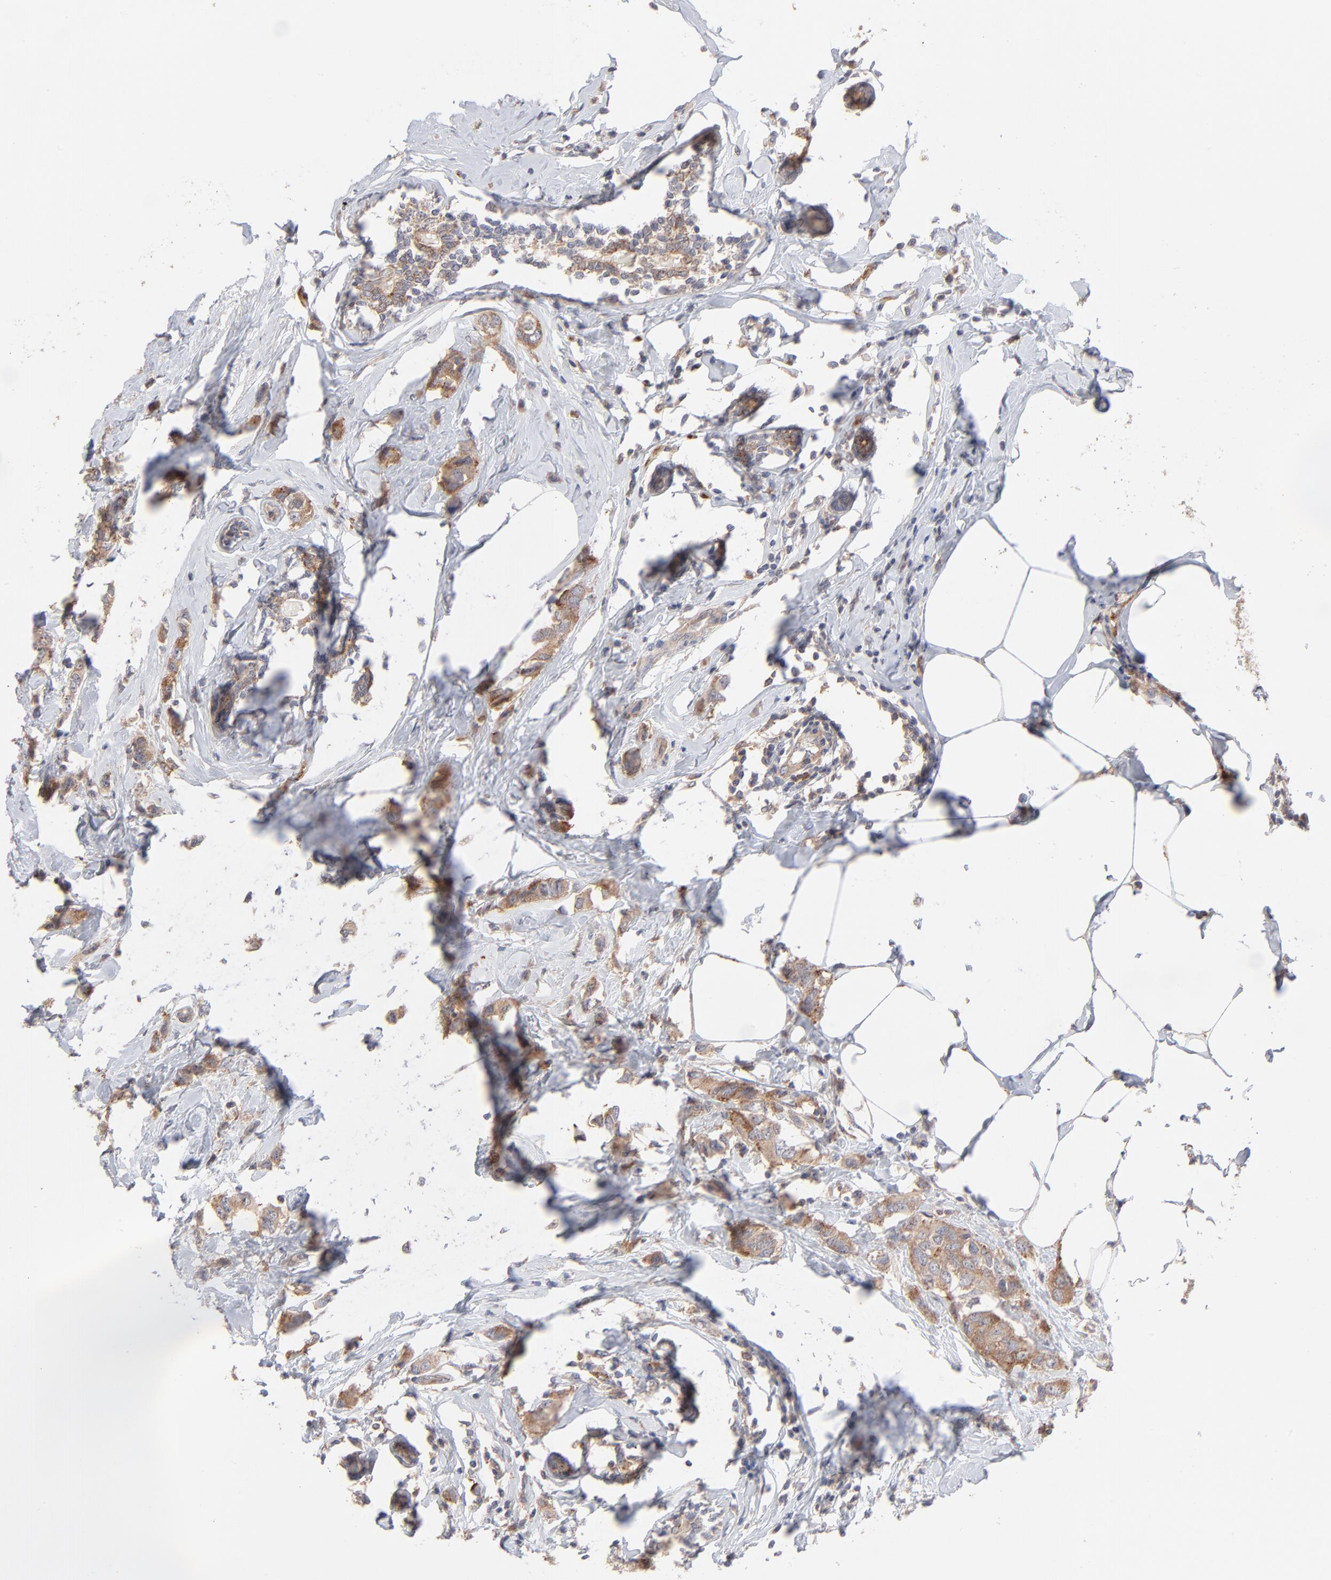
{"staining": {"intensity": "moderate", "quantity": ">75%", "location": "cytoplasmic/membranous"}, "tissue": "breast cancer", "cell_type": "Tumor cells", "image_type": "cancer", "snomed": [{"axis": "morphology", "description": "Normal tissue, NOS"}, {"axis": "morphology", "description": "Duct carcinoma"}, {"axis": "topography", "description": "Breast"}], "caption": "Tumor cells show medium levels of moderate cytoplasmic/membranous staining in approximately >75% of cells in breast cancer.", "gene": "IVNS1ABP", "patient": {"sex": "female", "age": 50}}